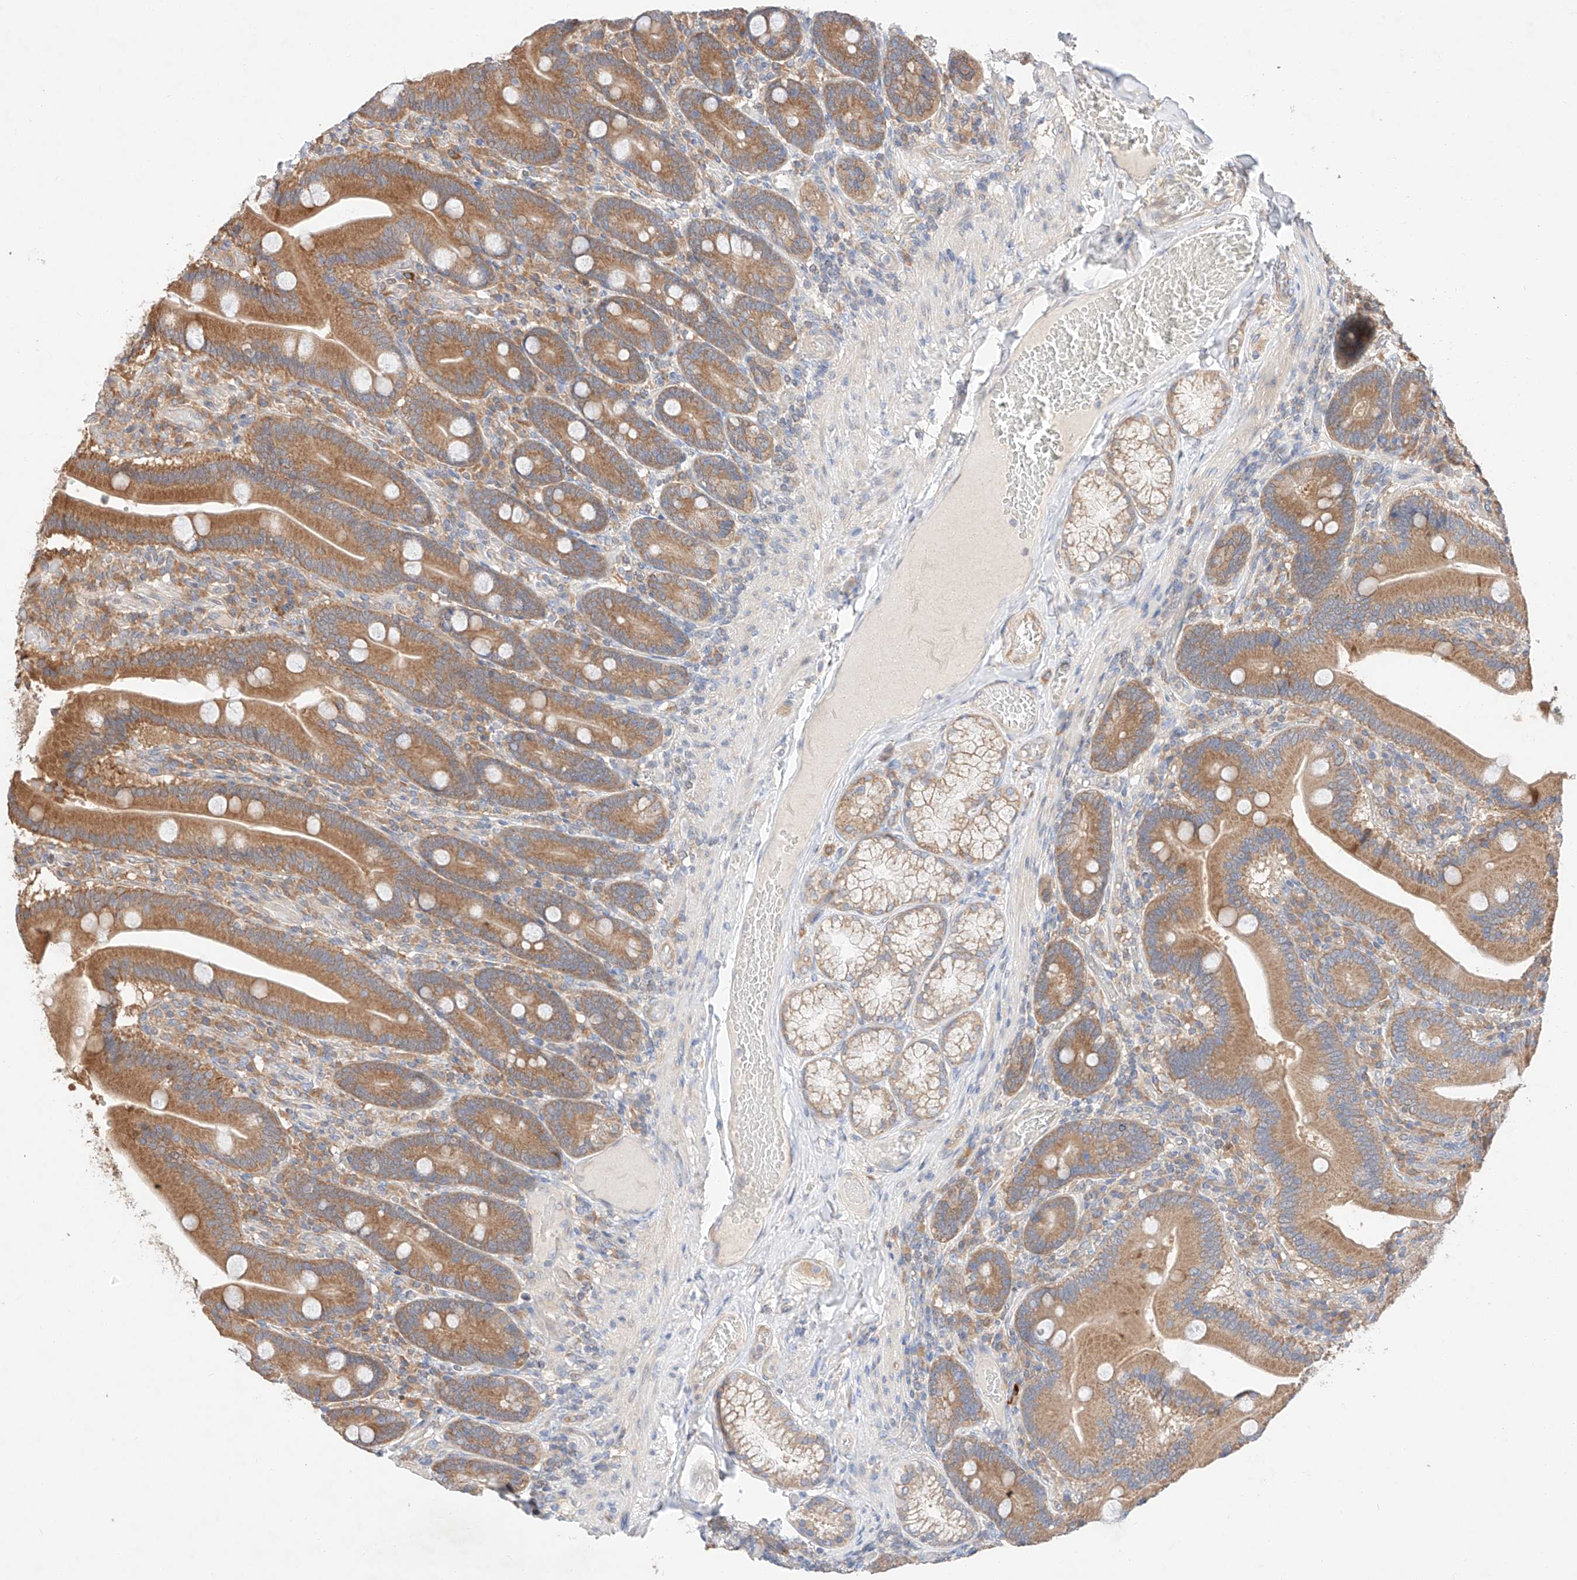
{"staining": {"intensity": "moderate", "quantity": ">75%", "location": "cytoplasmic/membranous"}, "tissue": "duodenum", "cell_type": "Glandular cells", "image_type": "normal", "snomed": [{"axis": "morphology", "description": "Normal tissue, NOS"}, {"axis": "topography", "description": "Duodenum"}], "caption": "There is medium levels of moderate cytoplasmic/membranous expression in glandular cells of benign duodenum, as demonstrated by immunohistochemical staining (brown color).", "gene": "C6orf118", "patient": {"sex": "female", "age": 62}}